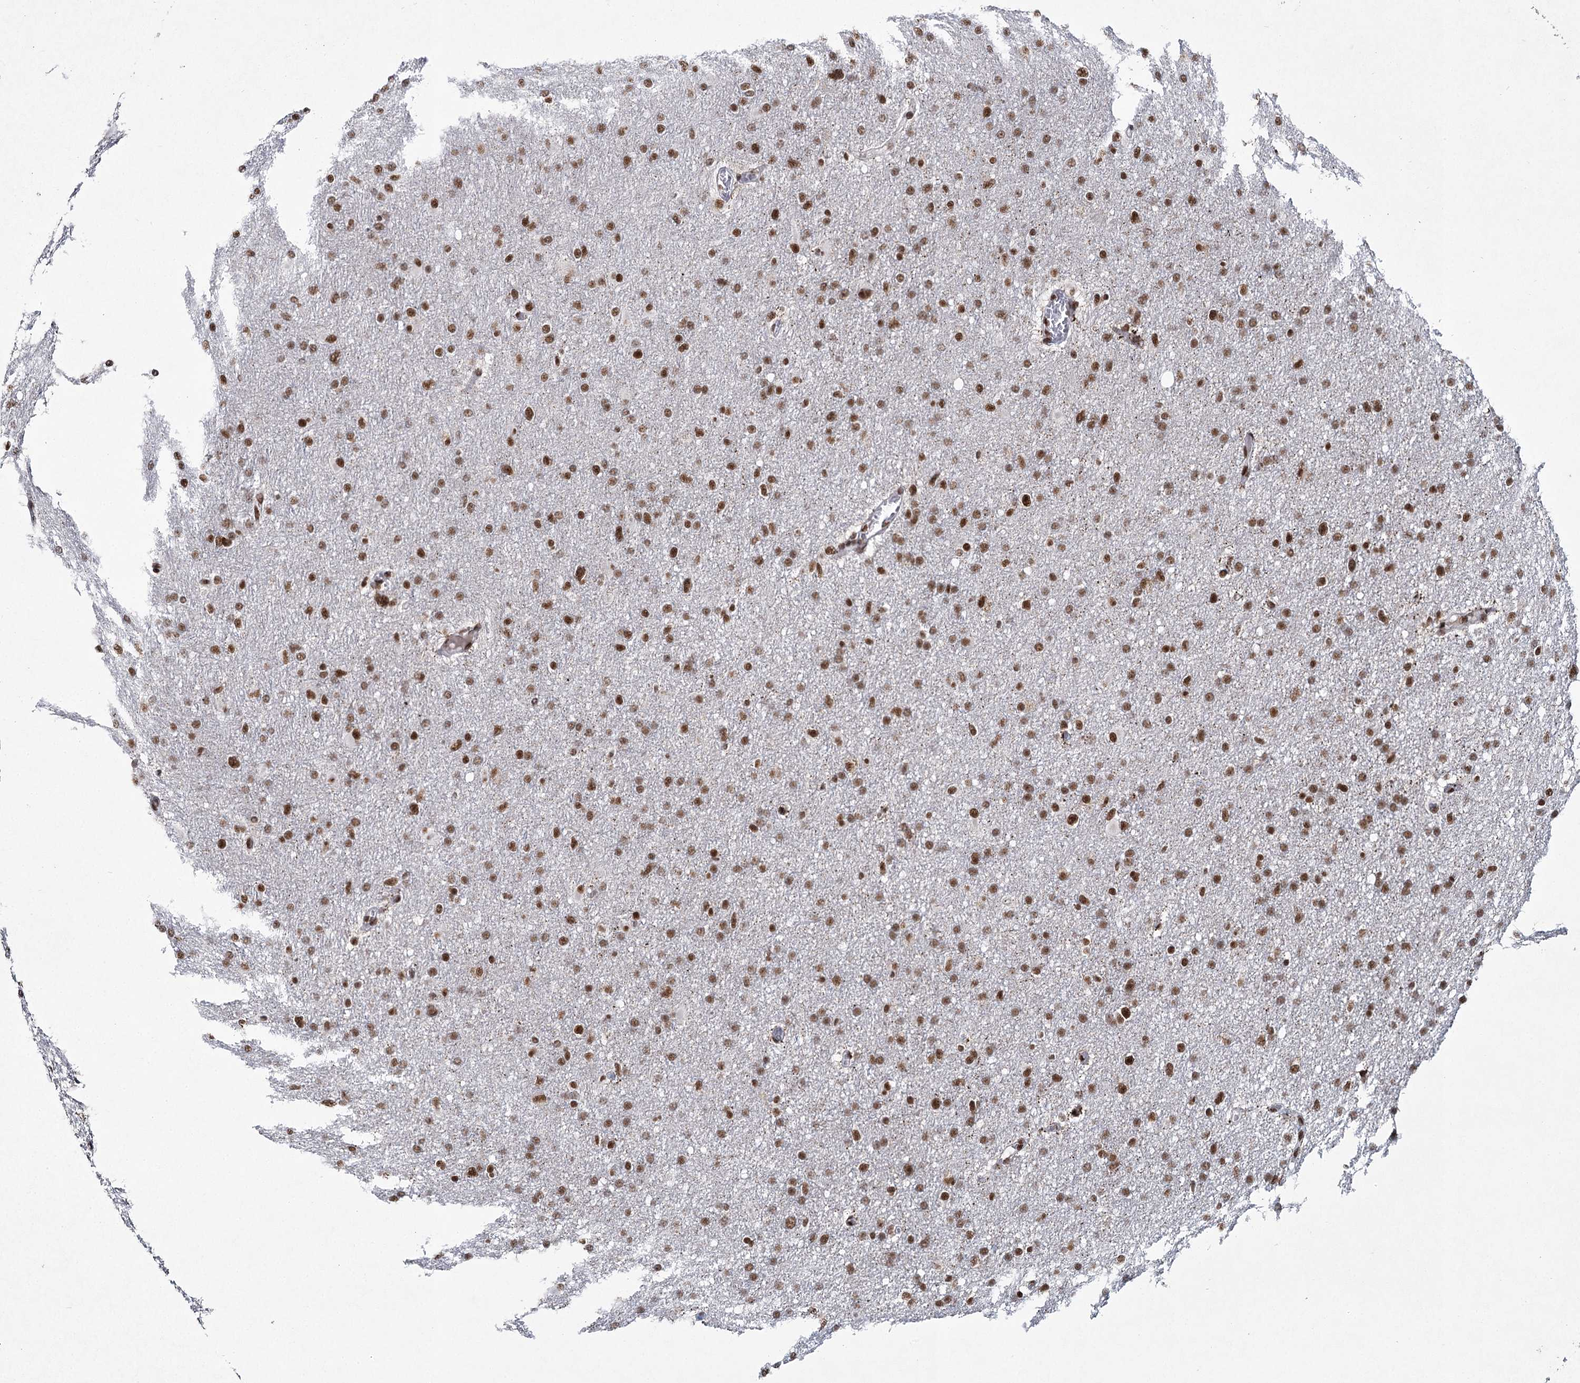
{"staining": {"intensity": "moderate", "quantity": ">75%", "location": "nuclear"}, "tissue": "glioma", "cell_type": "Tumor cells", "image_type": "cancer", "snomed": [{"axis": "morphology", "description": "Glioma, malignant, High grade"}, {"axis": "topography", "description": "Cerebral cortex"}], "caption": "About >75% of tumor cells in human glioma display moderate nuclear protein staining as visualized by brown immunohistochemical staining.", "gene": "SCAF8", "patient": {"sex": "female", "age": 36}}